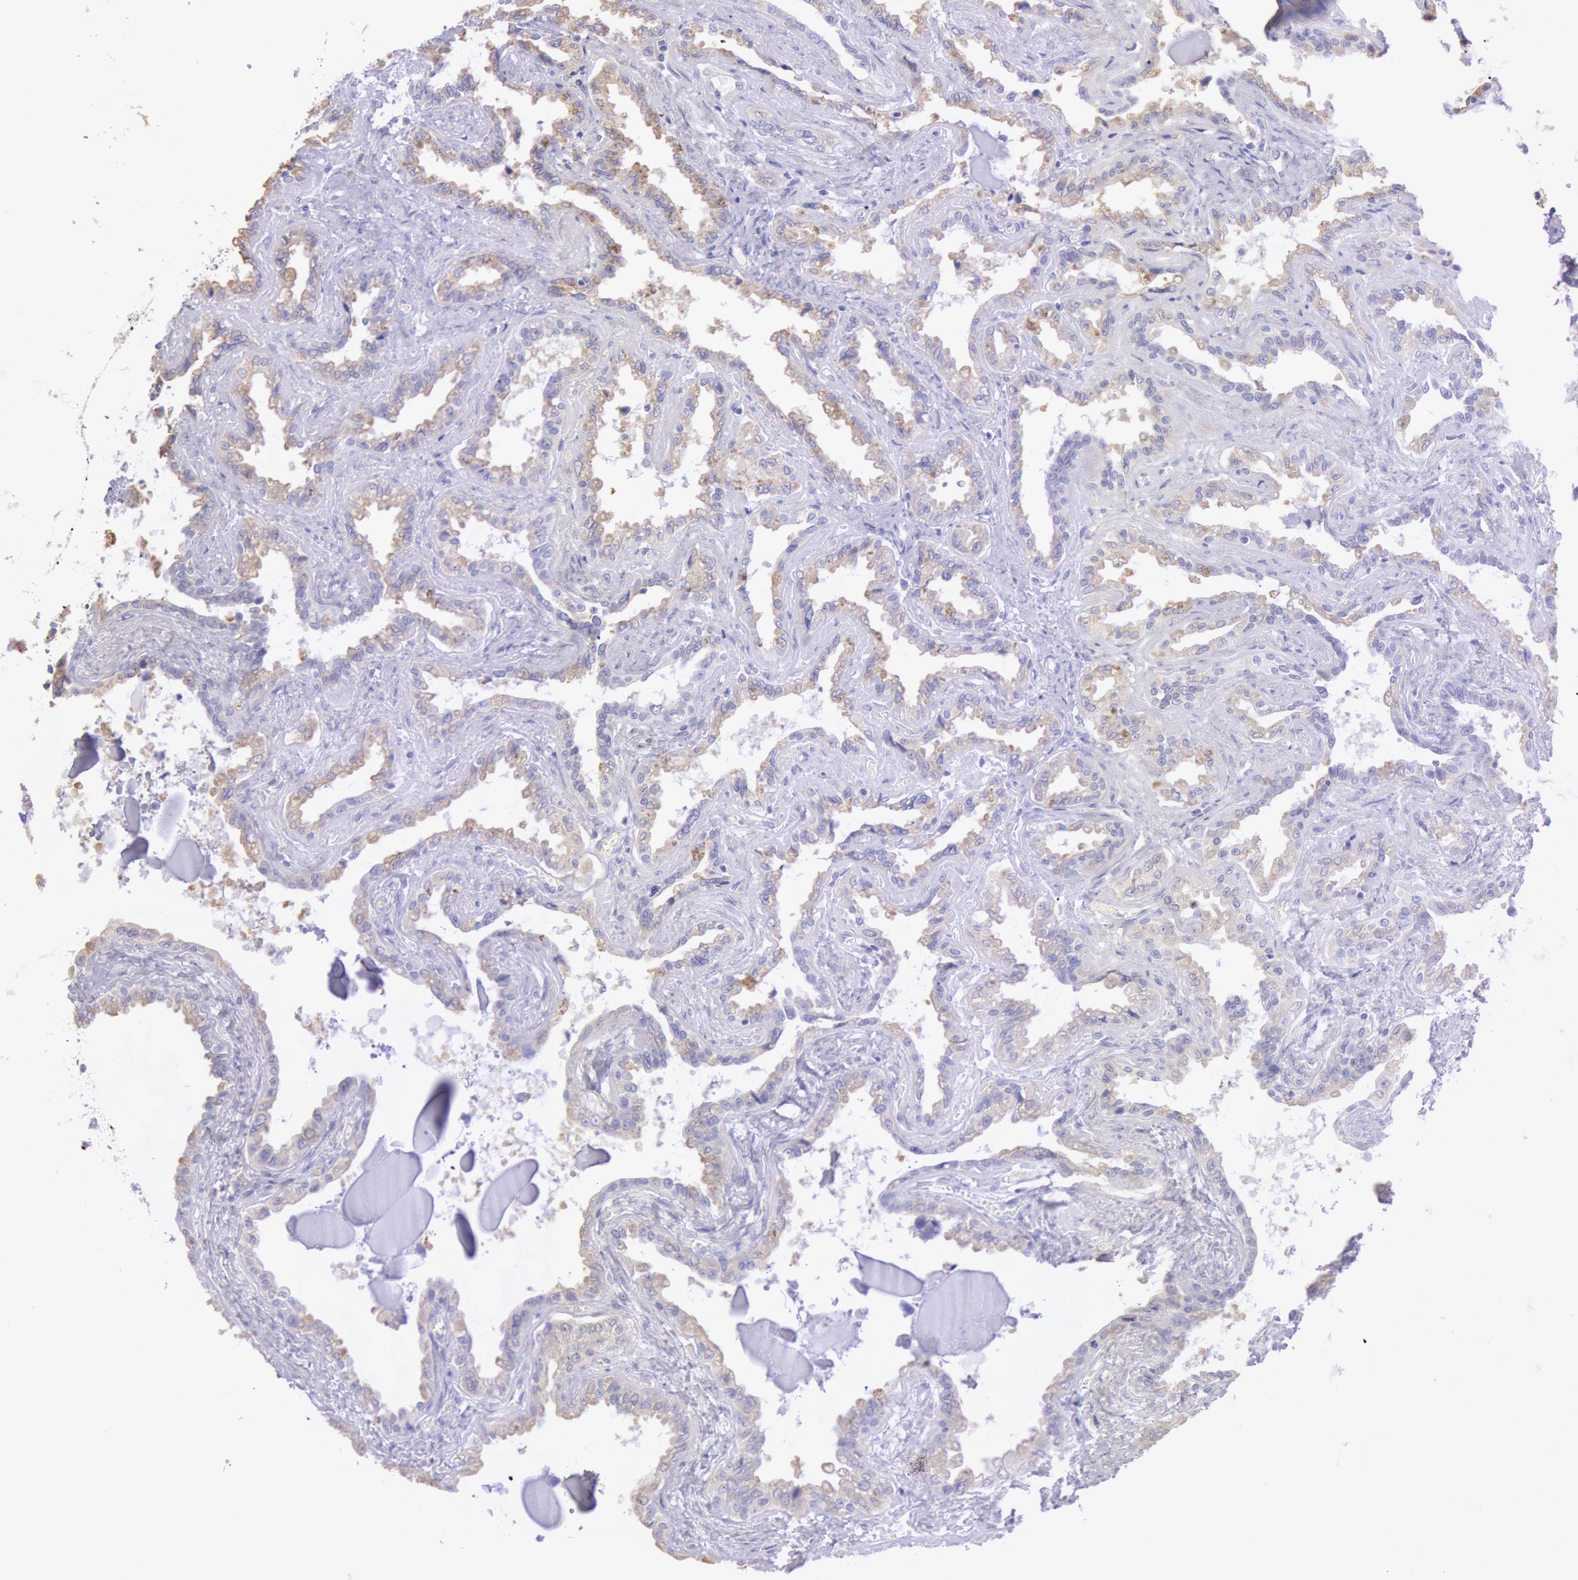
{"staining": {"intensity": "negative", "quantity": "none", "location": "none"}, "tissue": "seminal vesicle", "cell_type": "Glandular cells", "image_type": "normal", "snomed": [{"axis": "morphology", "description": "Normal tissue, NOS"}, {"axis": "morphology", "description": "Inflammation, NOS"}, {"axis": "topography", "description": "Urinary bladder"}, {"axis": "topography", "description": "Prostate"}, {"axis": "topography", "description": "Seminal veicle"}], "caption": "IHC histopathology image of benign seminal vesicle: seminal vesicle stained with DAB (3,3'-diaminobenzidine) displays no significant protein staining in glandular cells. Brightfield microscopy of immunohistochemistry stained with DAB (brown) and hematoxylin (blue), captured at high magnification.", "gene": "MYH1", "patient": {"sex": "male", "age": 82}}